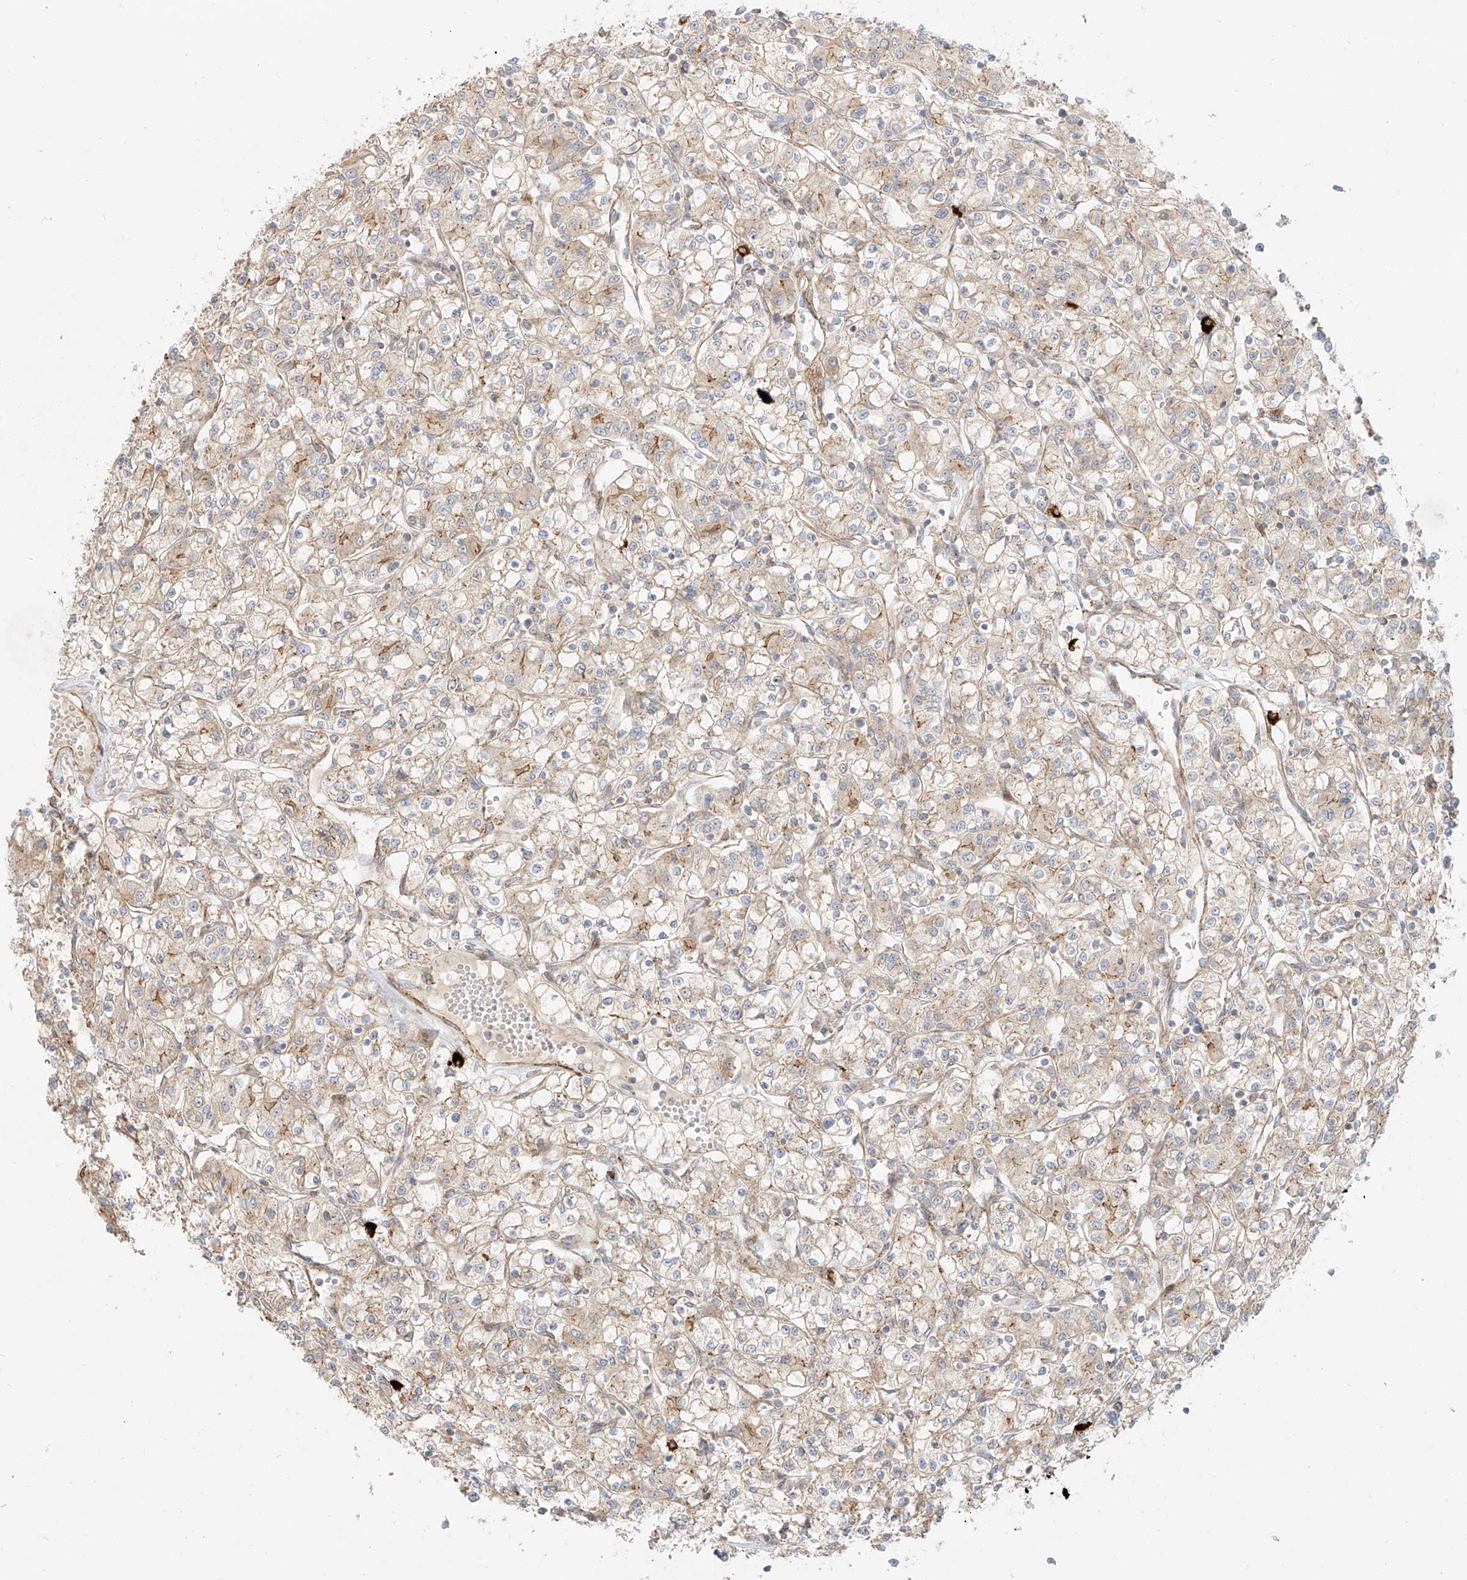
{"staining": {"intensity": "weak", "quantity": "25%-75%", "location": "cytoplasmic/membranous"}, "tissue": "renal cancer", "cell_type": "Tumor cells", "image_type": "cancer", "snomed": [{"axis": "morphology", "description": "Adenocarcinoma, NOS"}, {"axis": "topography", "description": "Kidney"}], "caption": "Renal cancer tissue displays weak cytoplasmic/membranous expression in approximately 25%-75% of tumor cells (DAB (3,3'-diaminobenzidine) = brown stain, brightfield microscopy at high magnification).", "gene": "ZNF287", "patient": {"sex": "female", "age": 59}}